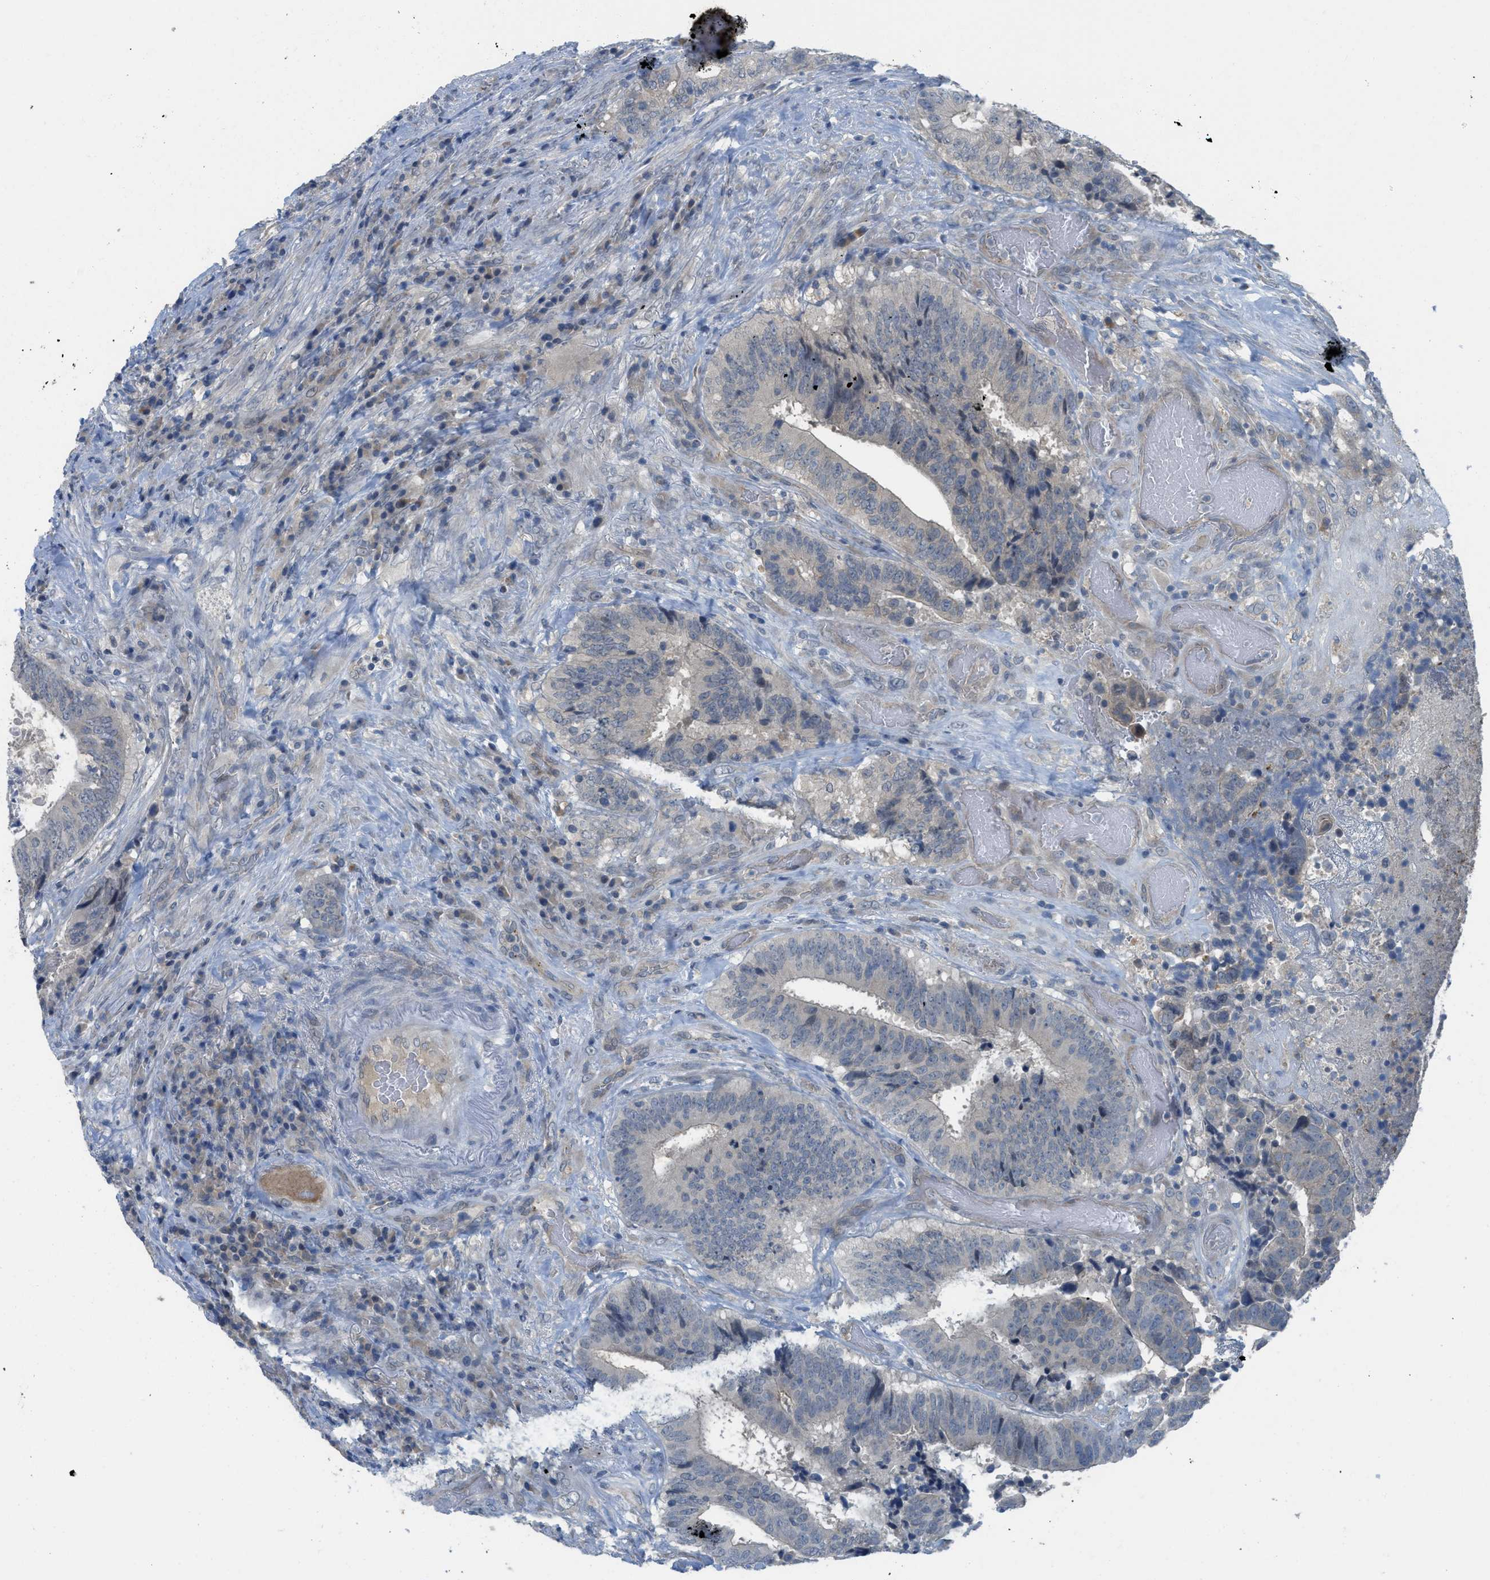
{"staining": {"intensity": "negative", "quantity": "none", "location": "none"}, "tissue": "colorectal cancer", "cell_type": "Tumor cells", "image_type": "cancer", "snomed": [{"axis": "morphology", "description": "Adenocarcinoma, NOS"}, {"axis": "topography", "description": "Rectum"}], "caption": "Immunohistochemistry (IHC) micrograph of adenocarcinoma (colorectal) stained for a protein (brown), which exhibits no positivity in tumor cells.", "gene": "TNFAIP1", "patient": {"sex": "male", "age": 72}}